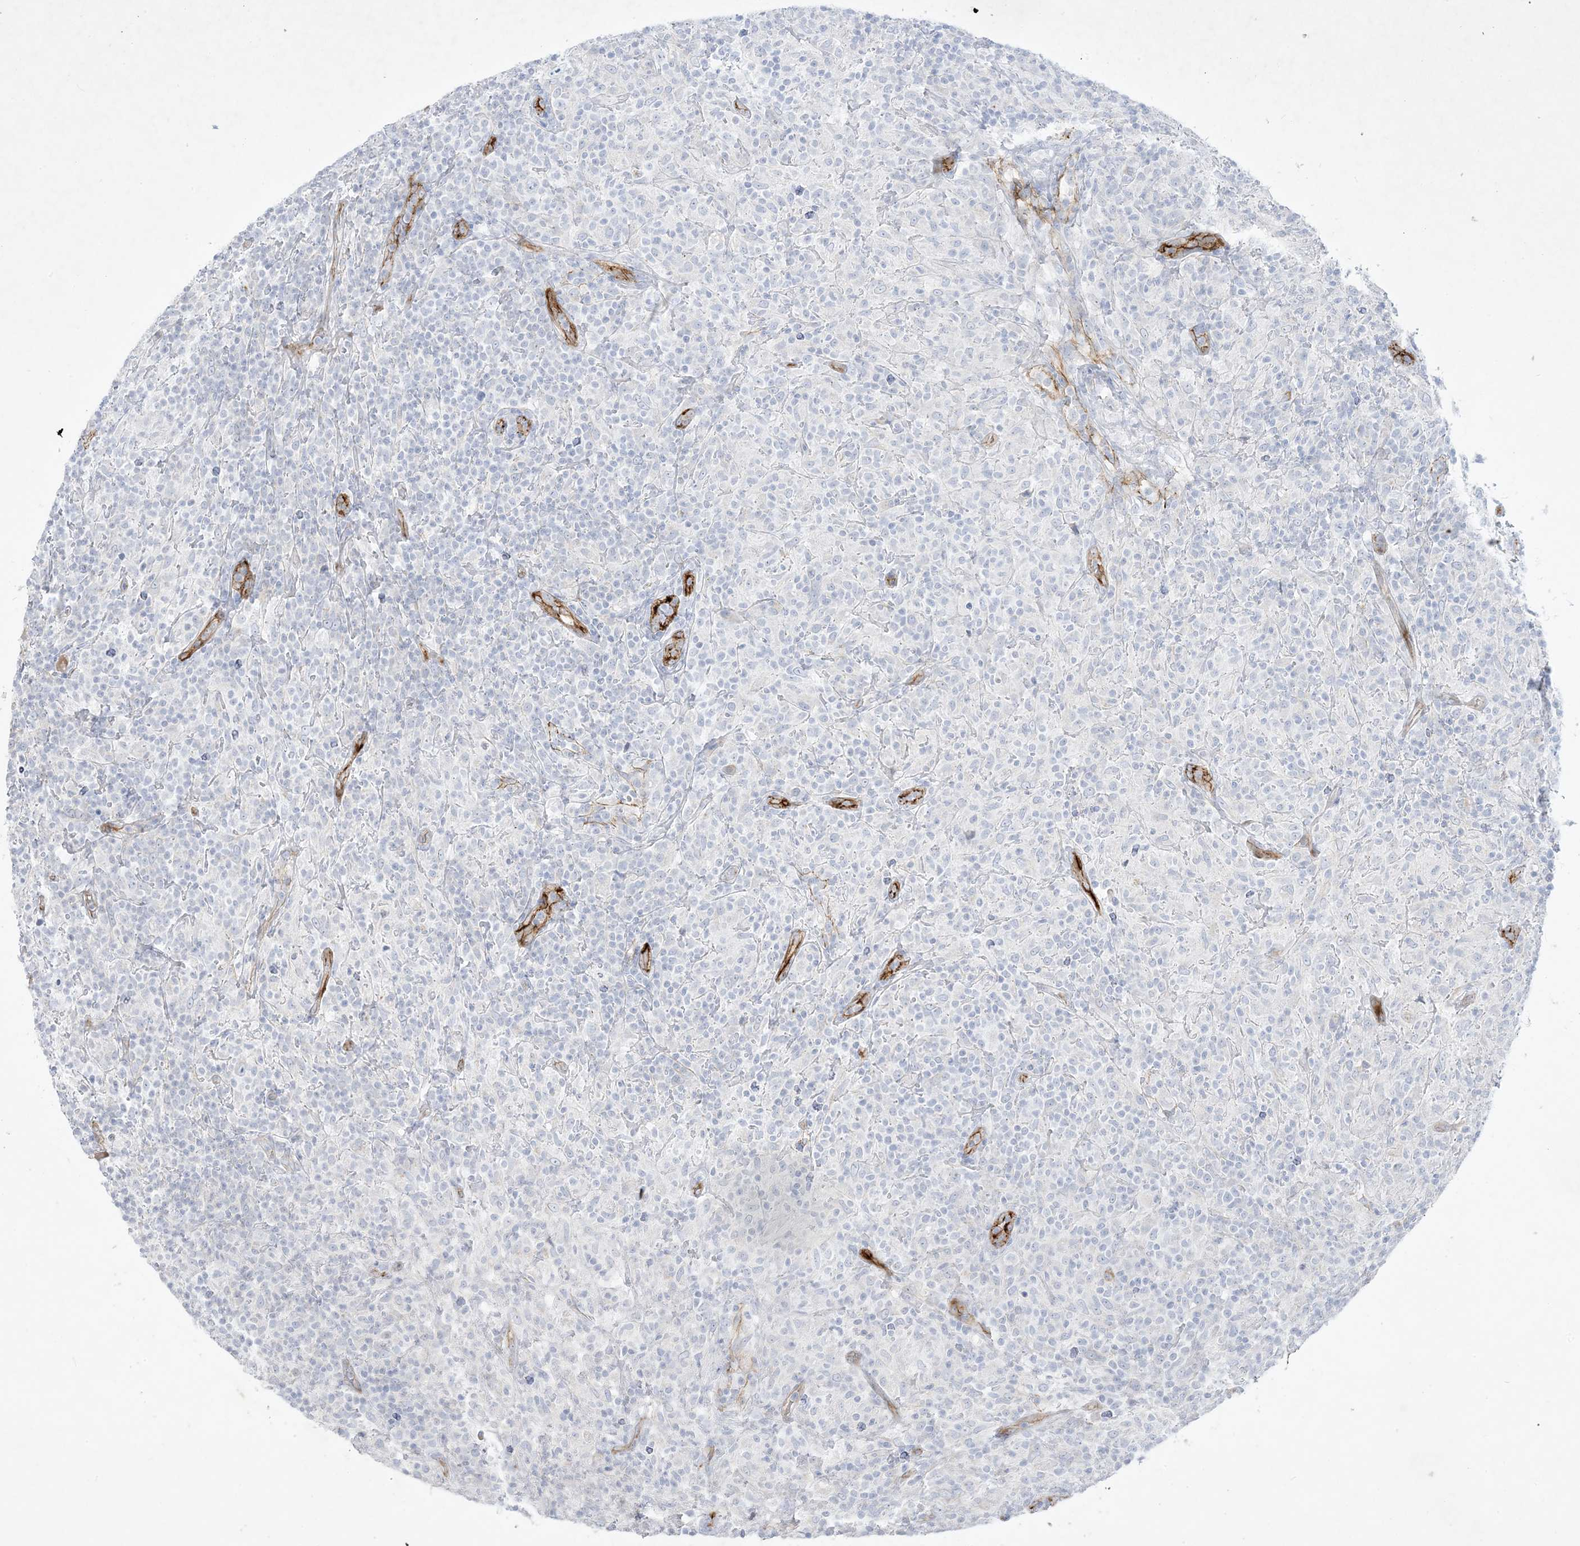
{"staining": {"intensity": "negative", "quantity": "none", "location": "none"}, "tissue": "lymphoma", "cell_type": "Tumor cells", "image_type": "cancer", "snomed": [{"axis": "morphology", "description": "Hodgkin's disease, NOS"}, {"axis": "topography", "description": "Lymph node"}], "caption": "The micrograph reveals no staining of tumor cells in lymphoma. (DAB immunohistochemistry visualized using brightfield microscopy, high magnification).", "gene": "B3GNT7", "patient": {"sex": "male", "age": 70}}